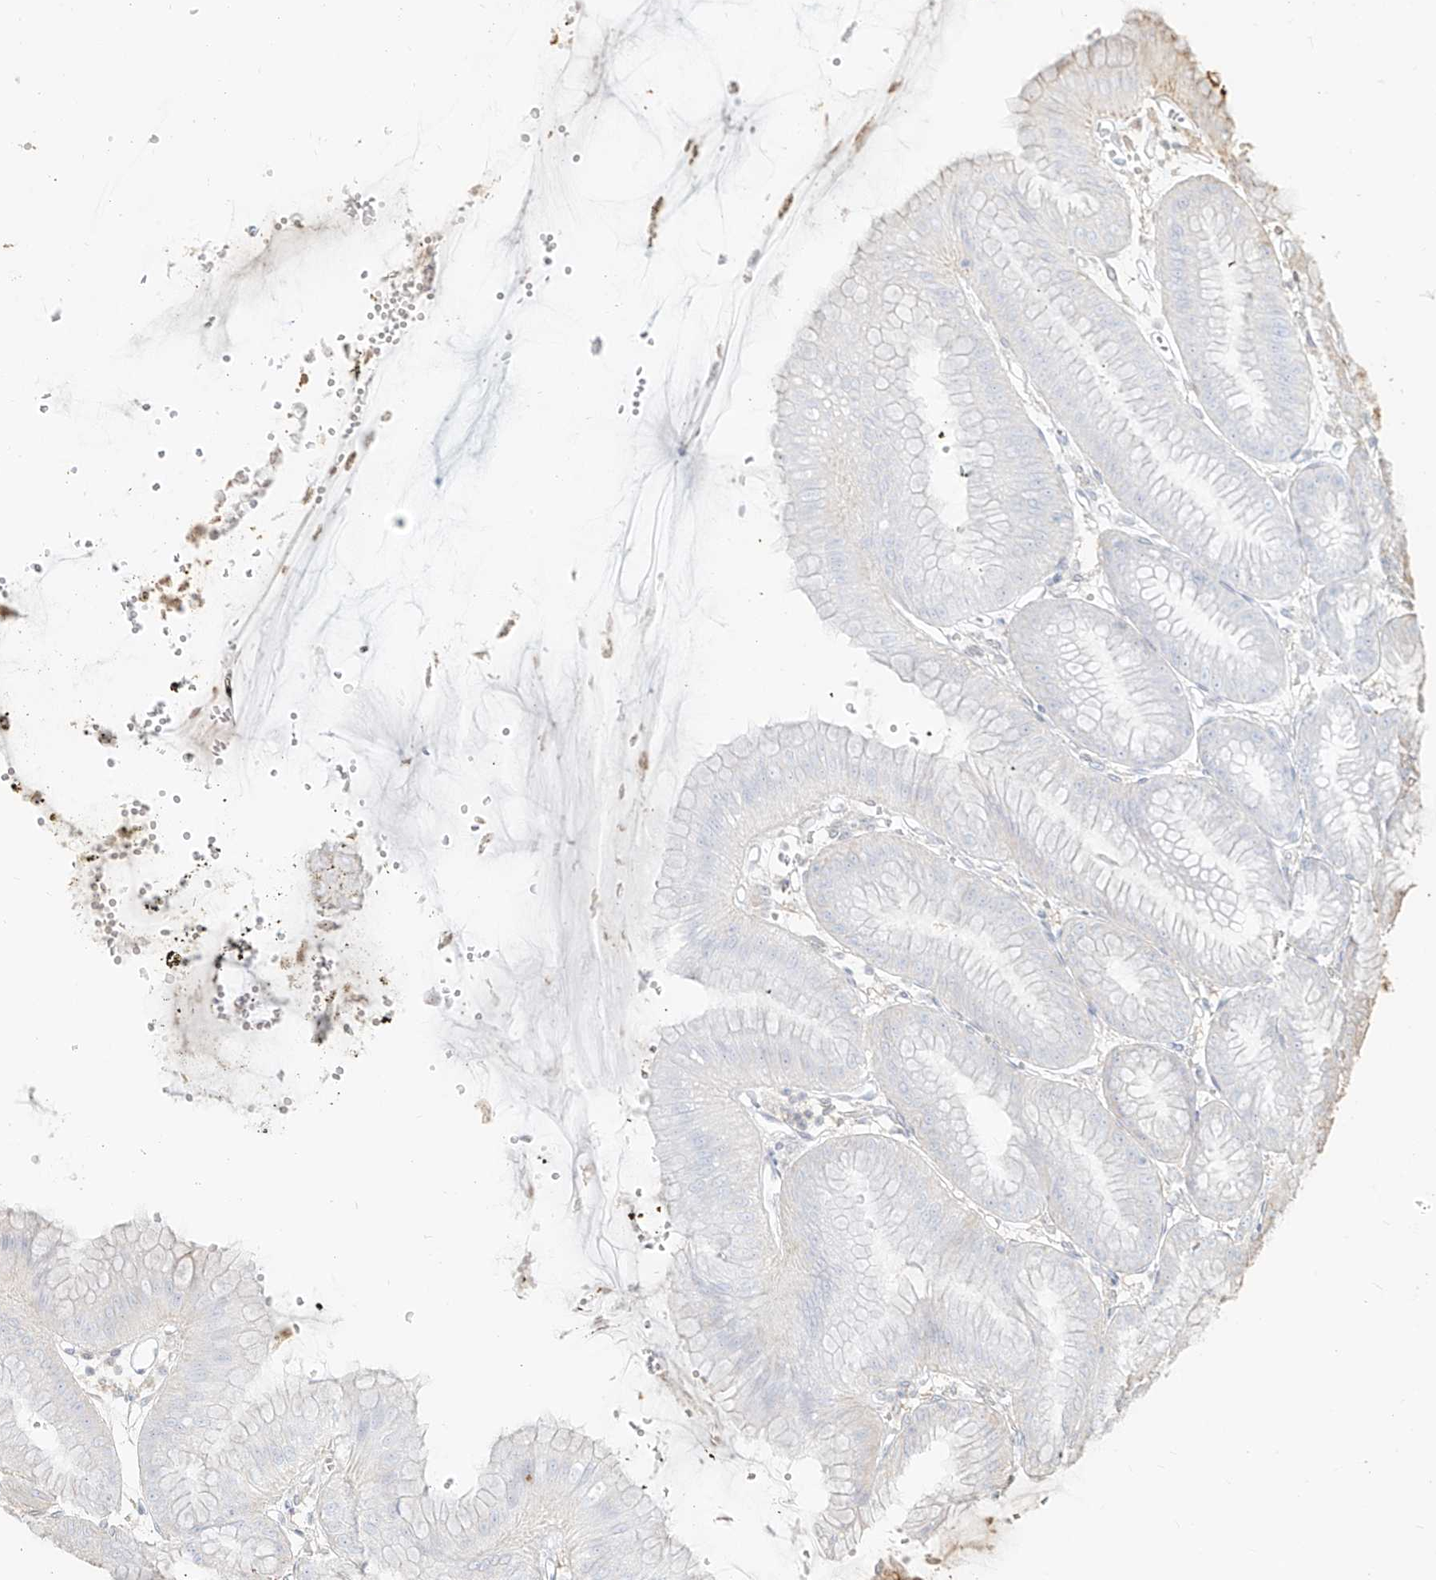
{"staining": {"intensity": "negative", "quantity": "none", "location": "none"}, "tissue": "stomach", "cell_type": "Glandular cells", "image_type": "normal", "snomed": [{"axis": "morphology", "description": "Normal tissue, NOS"}, {"axis": "topography", "description": "Stomach, lower"}], "caption": "Immunohistochemistry (IHC) of unremarkable stomach displays no positivity in glandular cells.", "gene": "MTX2", "patient": {"sex": "male", "age": 71}}